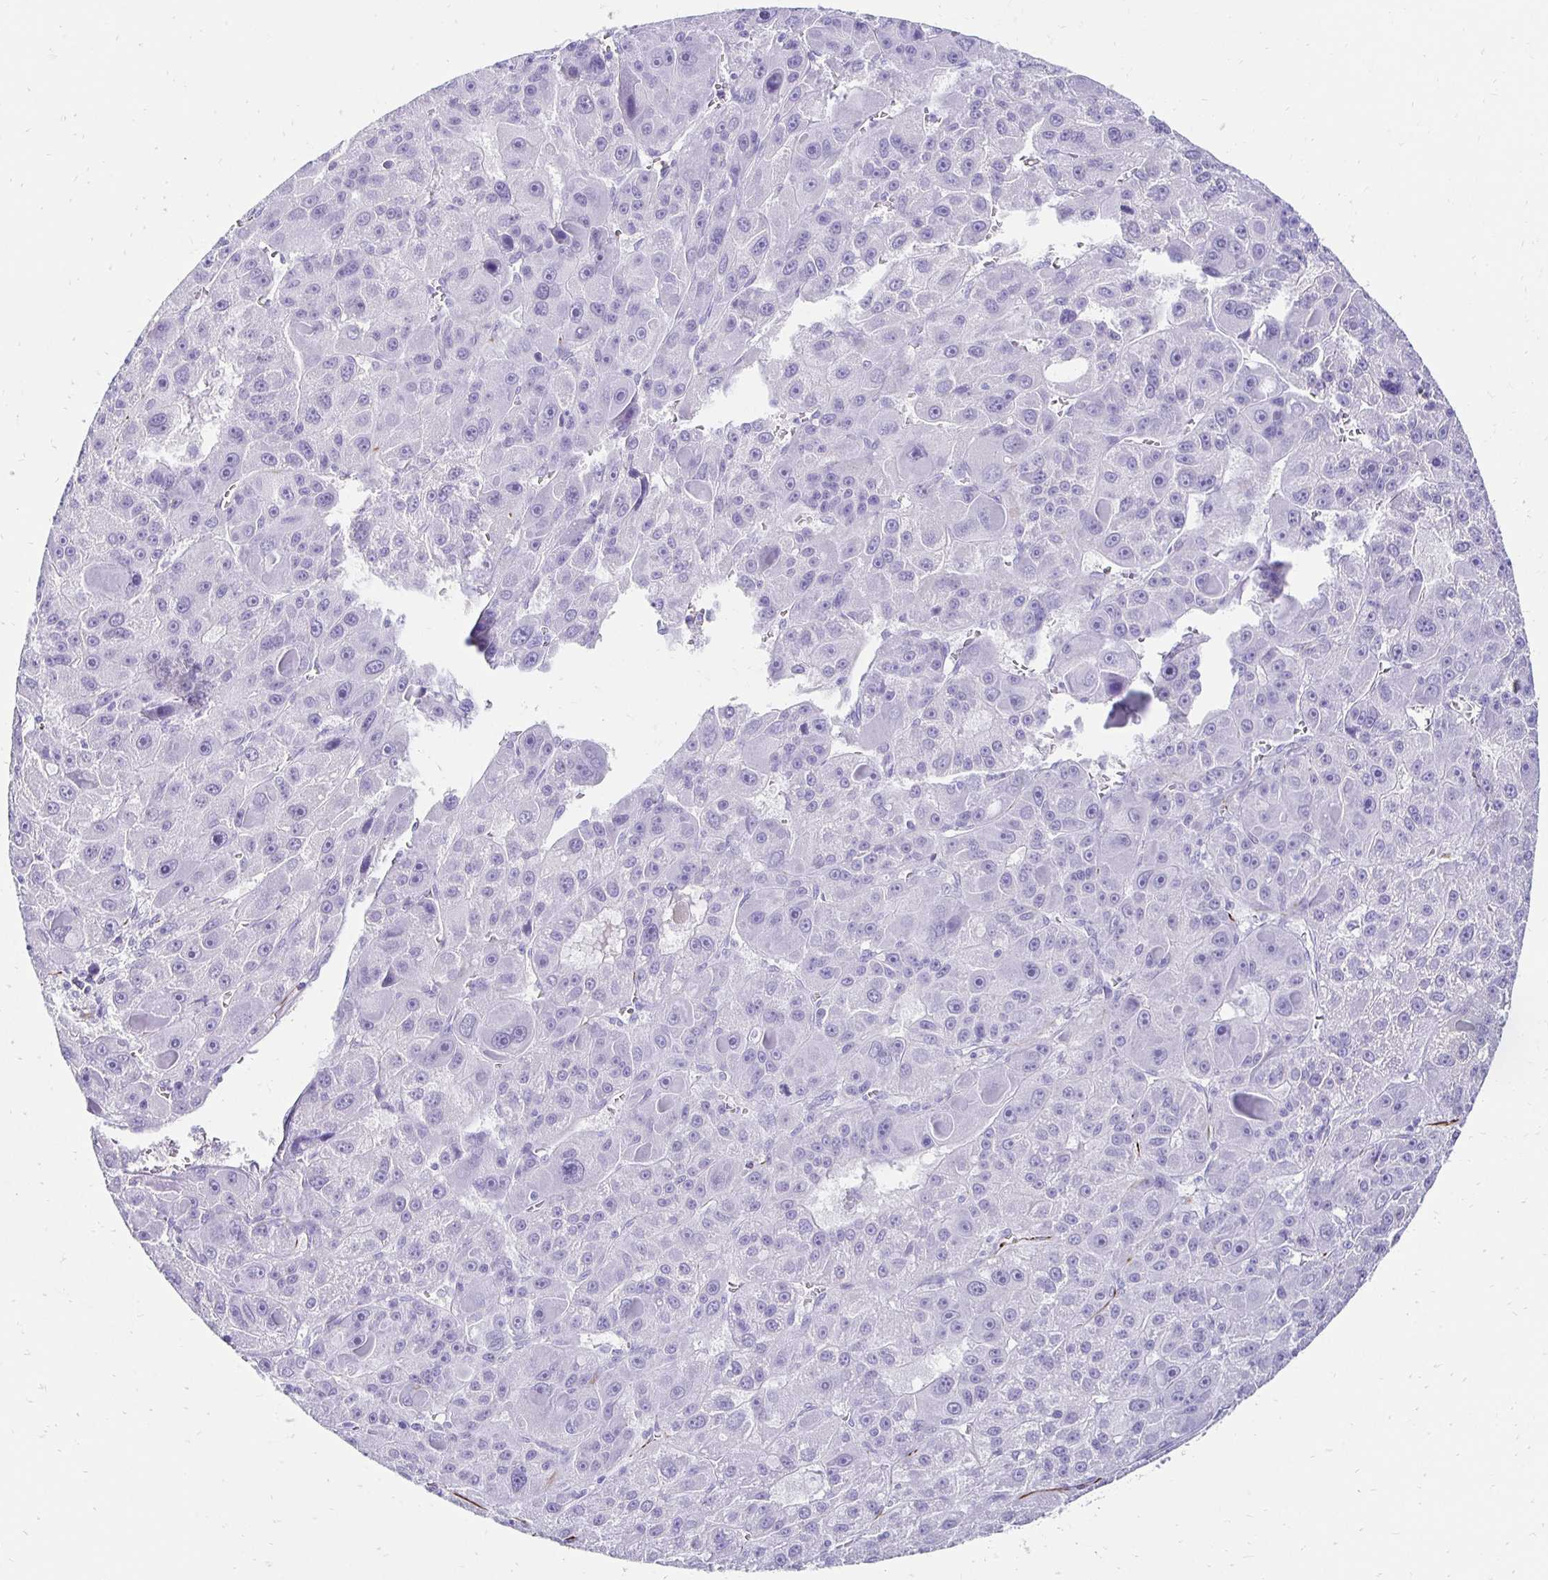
{"staining": {"intensity": "negative", "quantity": "none", "location": "none"}, "tissue": "liver cancer", "cell_type": "Tumor cells", "image_type": "cancer", "snomed": [{"axis": "morphology", "description": "Carcinoma, Hepatocellular, NOS"}, {"axis": "topography", "description": "Liver"}], "caption": "There is no significant staining in tumor cells of hepatocellular carcinoma (liver).", "gene": "TMEM54", "patient": {"sex": "male", "age": 76}}